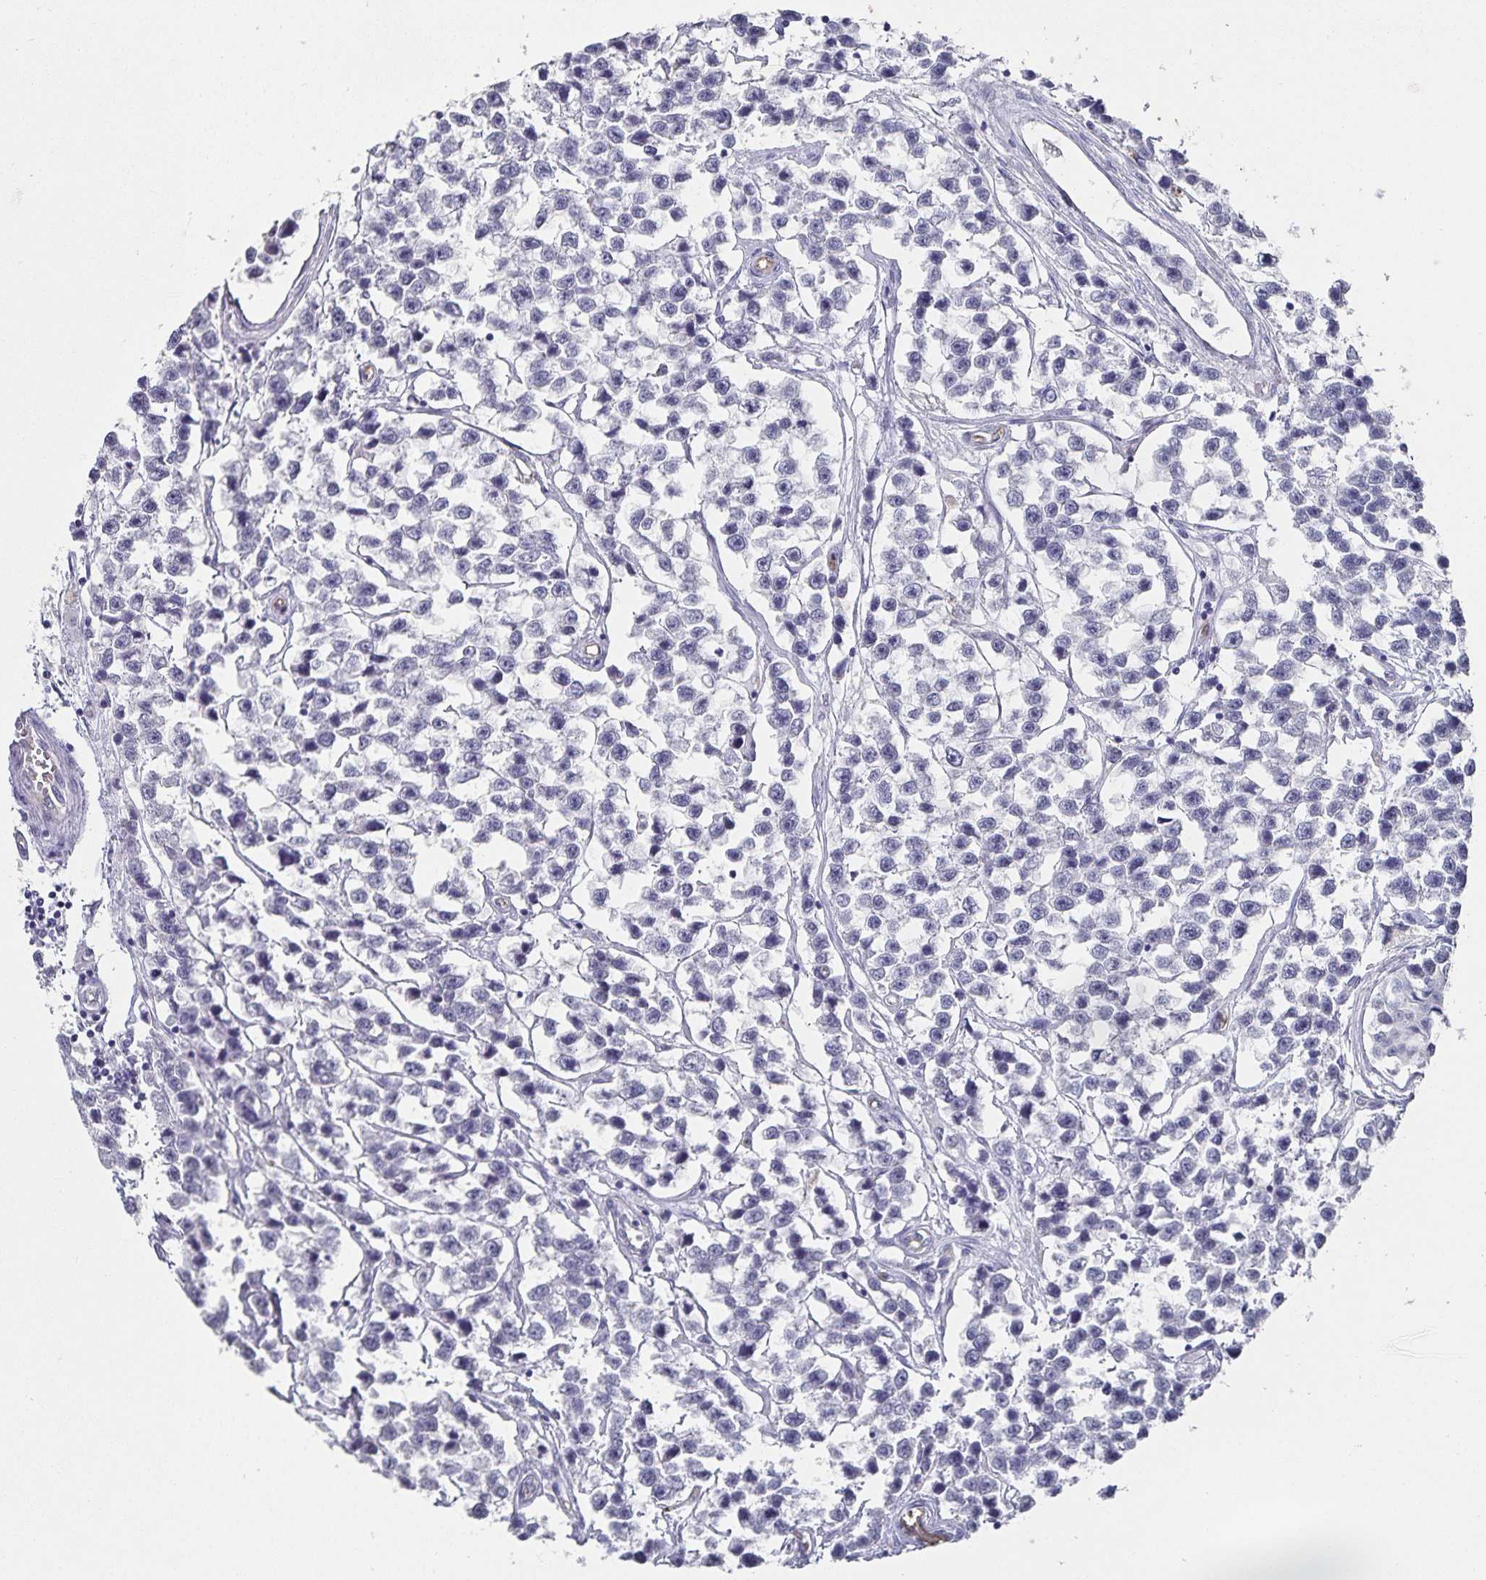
{"staining": {"intensity": "negative", "quantity": "none", "location": "none"}, "tissue": "testis cancer", "cell_type": "Tumor cells", "image_type": "cancer", "snomed": [{"axis": "morphology", "description": "Seminoma, NOS"}, {"axis": "topography", "description": "Testis"}], "caption": "The micrograph displays no significant staining in tumor cells of testis cancer.", "gene": "PODXL", "patient": {"sex": "male", "age": 26}}